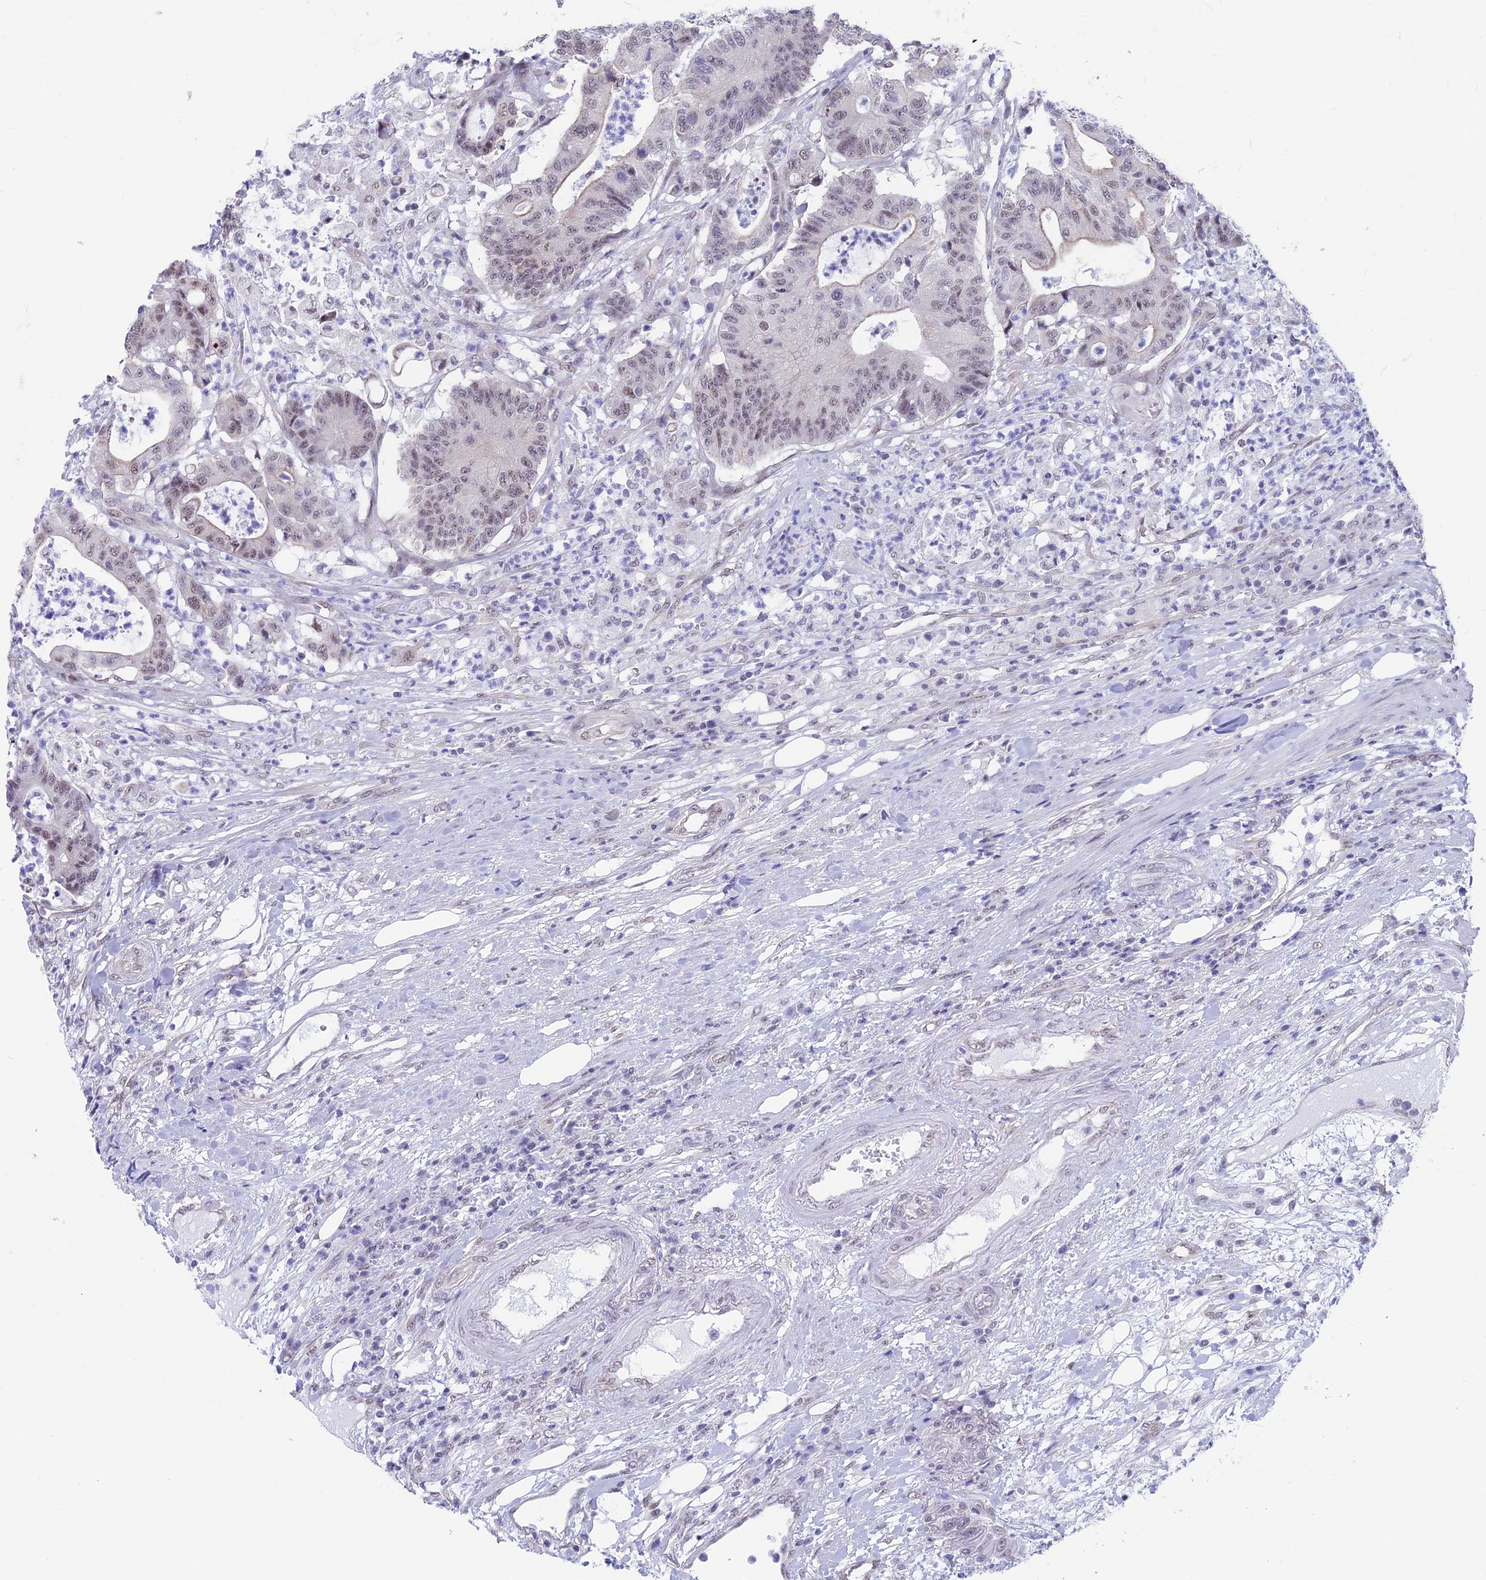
{"staining": {"intensity": "weak", "quantity": "25%-75%", "location": "nuclear"}, "tissue": "colorectal cancer", "cell_type": "Tumor cells", "image_type": "cancer", "snomed": [{"axis": "morphology", "description": "Adenocarcinoma, NOS"}, {"axis": "topography", "description": "Colon"}], "caption": "IHC image of neoplastic tissue: colorectal adenocarcinoma stained using IHC displays low levels of weak protein expression localized specifically in the nuclear of tumor cells, appearing as a nuclear brown color.", "gene": "SRSF5", "patient": {"sex": "female", "age": 84}}